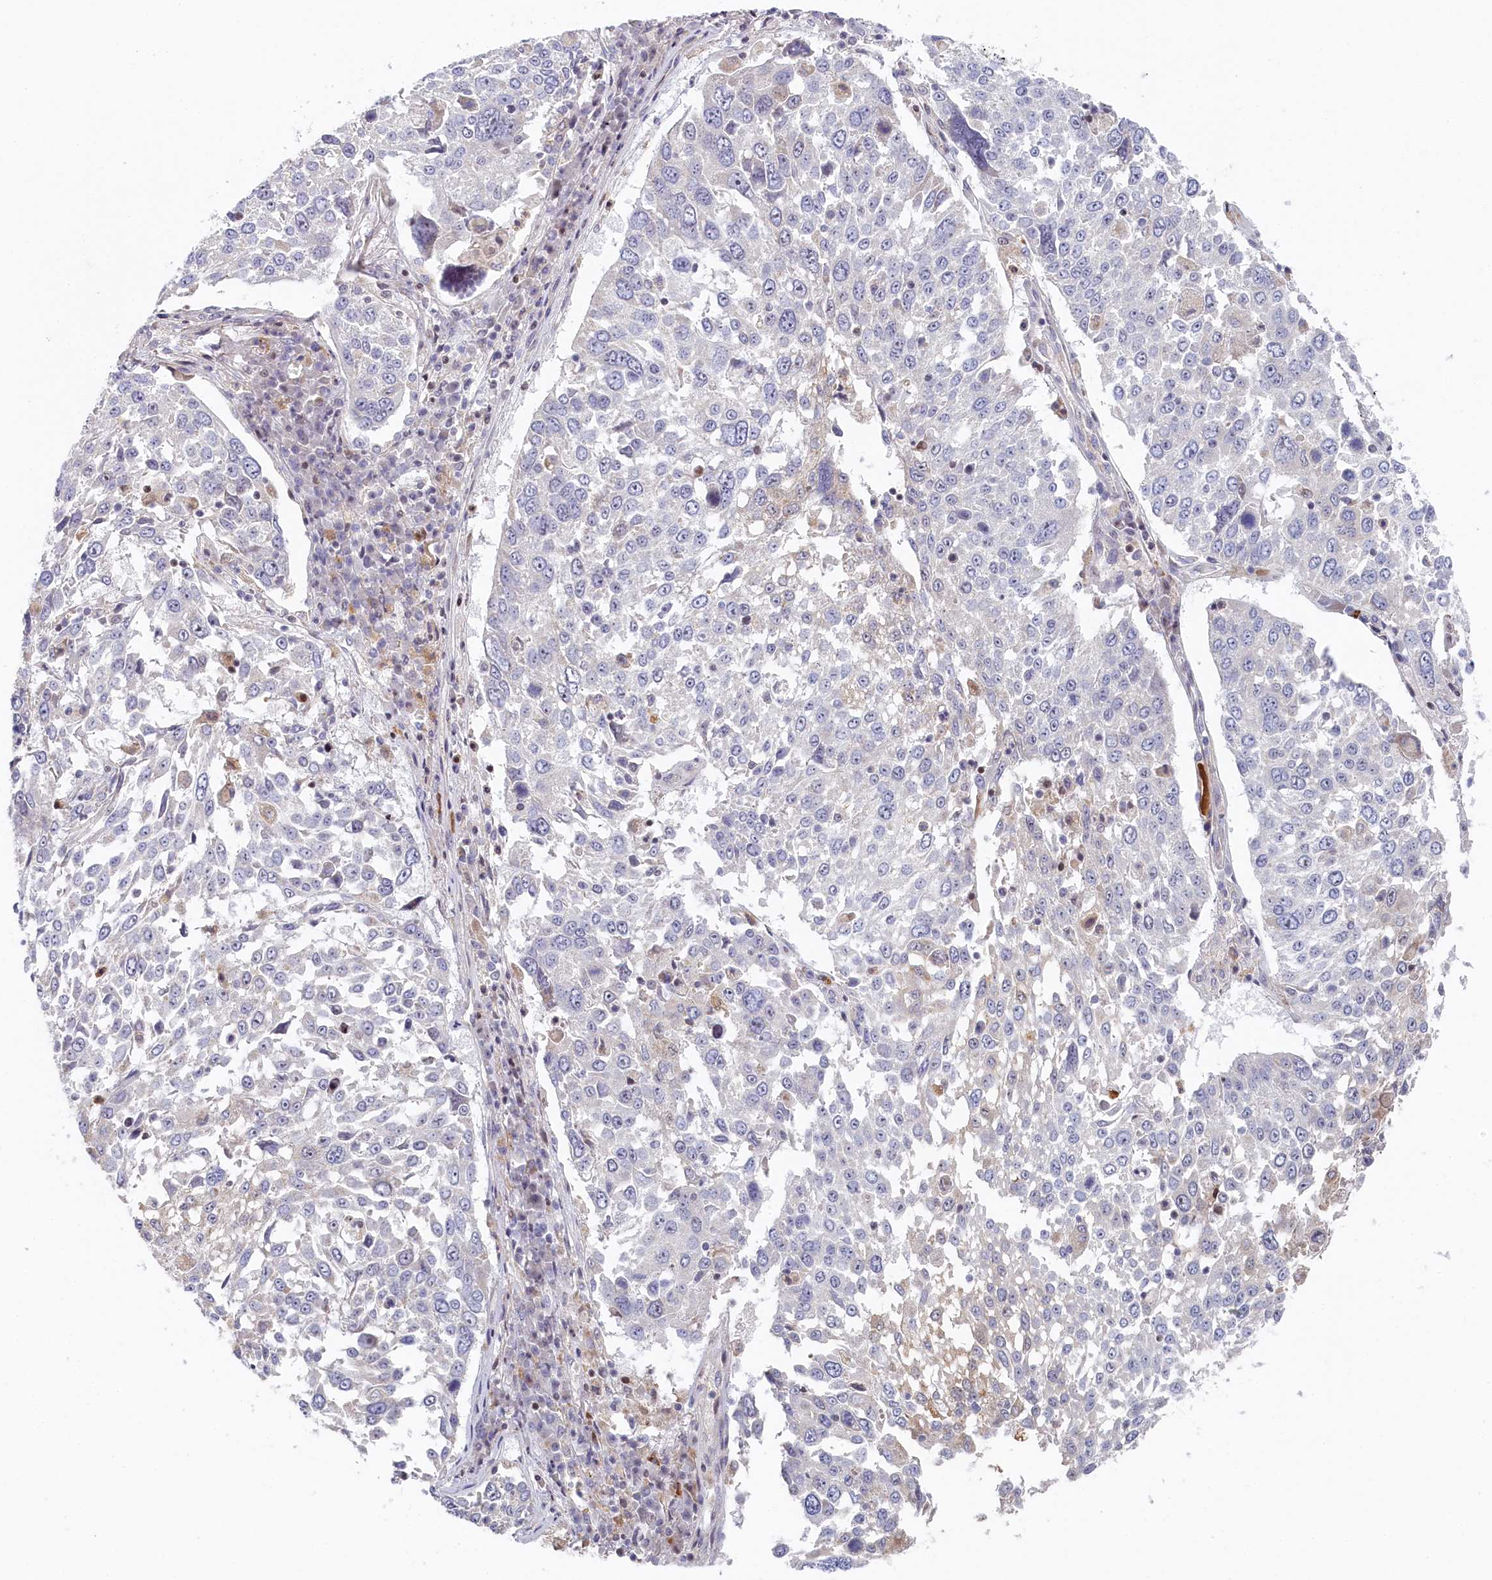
{"staining": {"intensity": "negative", "quantity": "none", "location": "none"}, "tissue": "lung cancer", "cell_type": "Tumor cells", "image_type": "cancer", "snomed": [{"axis": "morphology", "description": "Squamous cell carcinoma, NOS"}, {"axis": "topography", "description": "Lung"}], "caption": "Immunohistochemistry (IHC) of lung cancer (squamous cell carcinoma) shows no positivity in tumor cells.", "gene": "INTS4", "patient": {"sex": "male", "age": 65}}